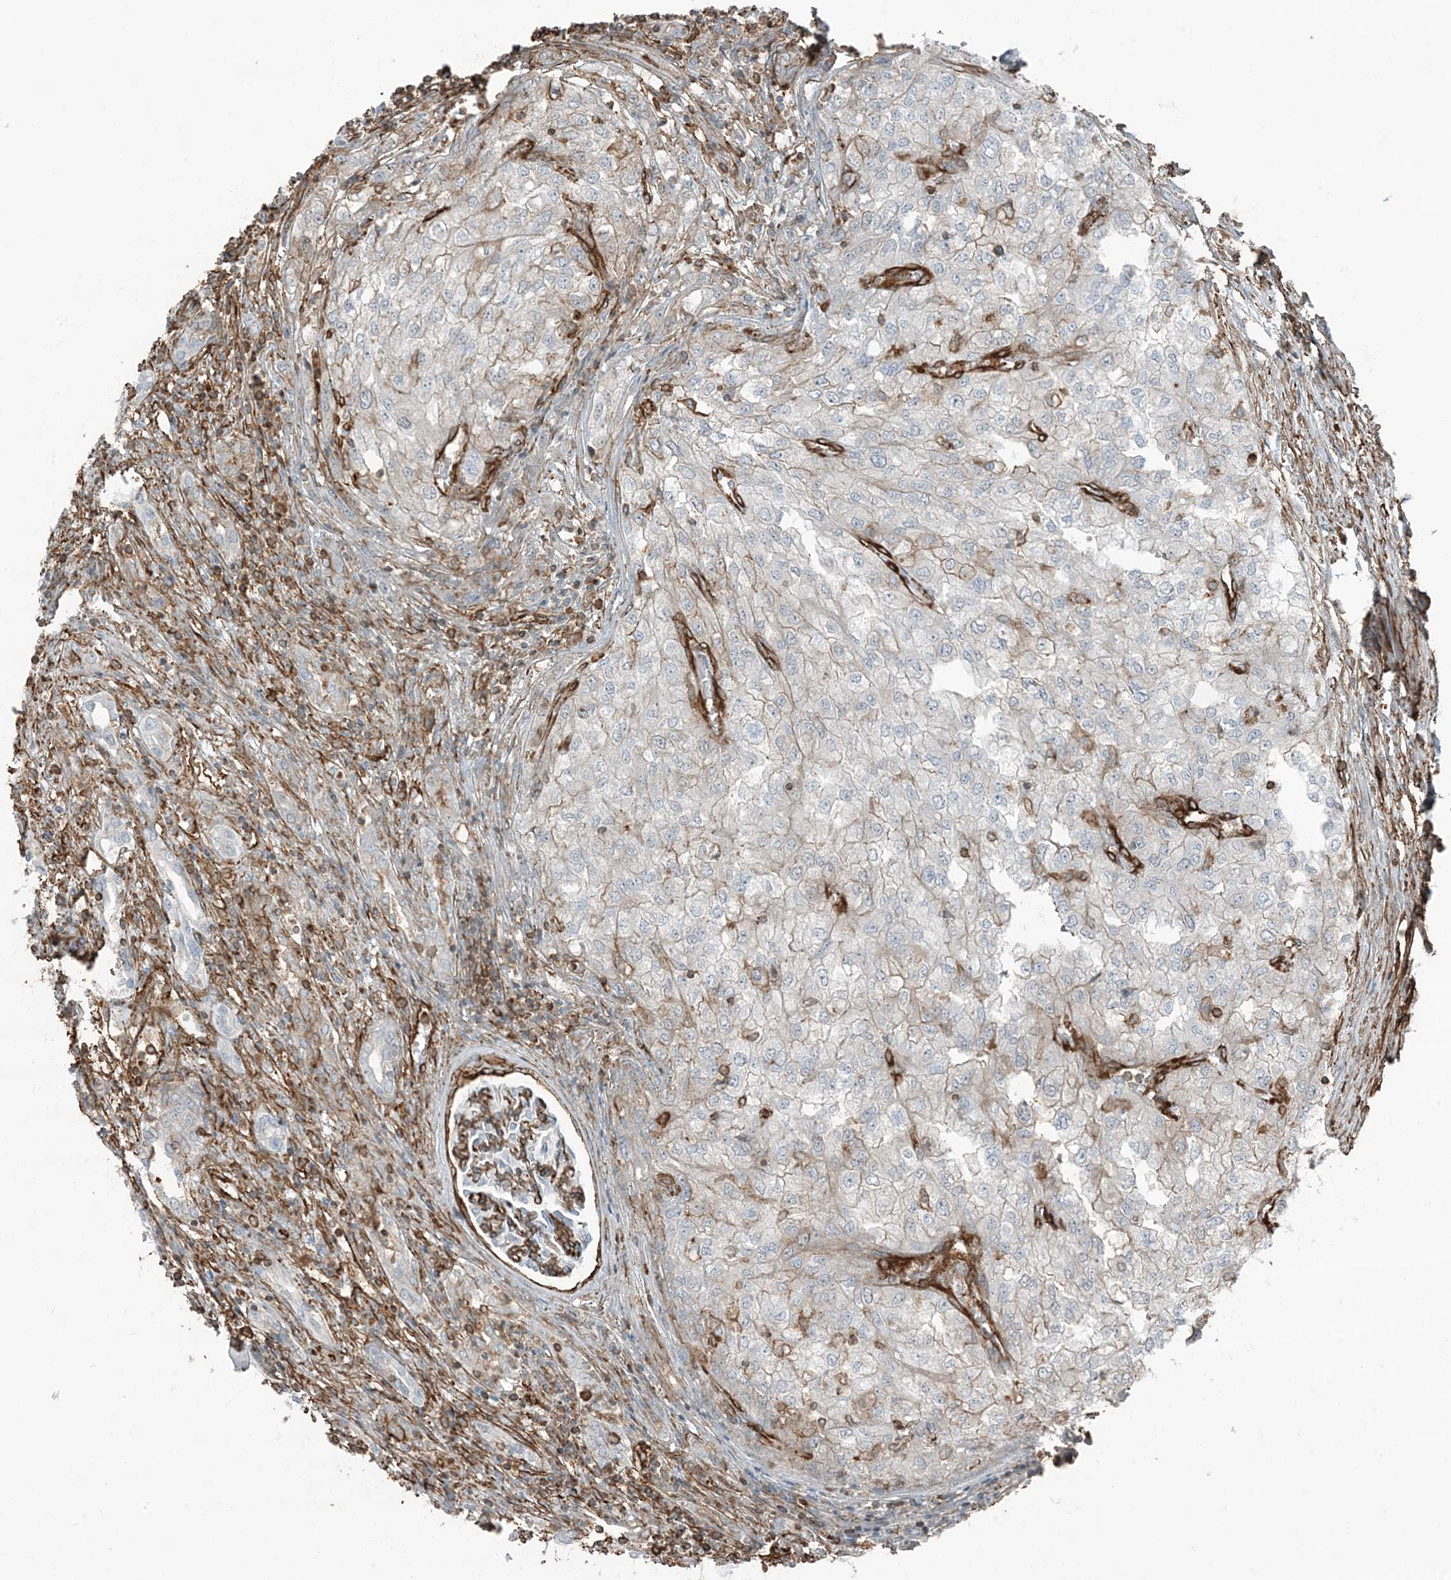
{"staining": {"intensity": "moderate", "quantity": "<25%", "location": "cytoplasmic/membranous"}, "tissue": "renal cancer", "cell_type": "Tumor cells", "image_type": "cancer", "snomed": [{"axis": "morphology", "description": "Adenocarcinoma, NOS"}, {"axis": "topography", "description": "Kidney"}], "caption": "IHC photomicrograph of renal cancer stained for a protein (brown), which demonstrates low levels of moderate cytoplasmic/membranous positivity in about <25% of tumor cells.", "gene": "APOBEC3C", "patient": {"sex": "female", "age": 54}}